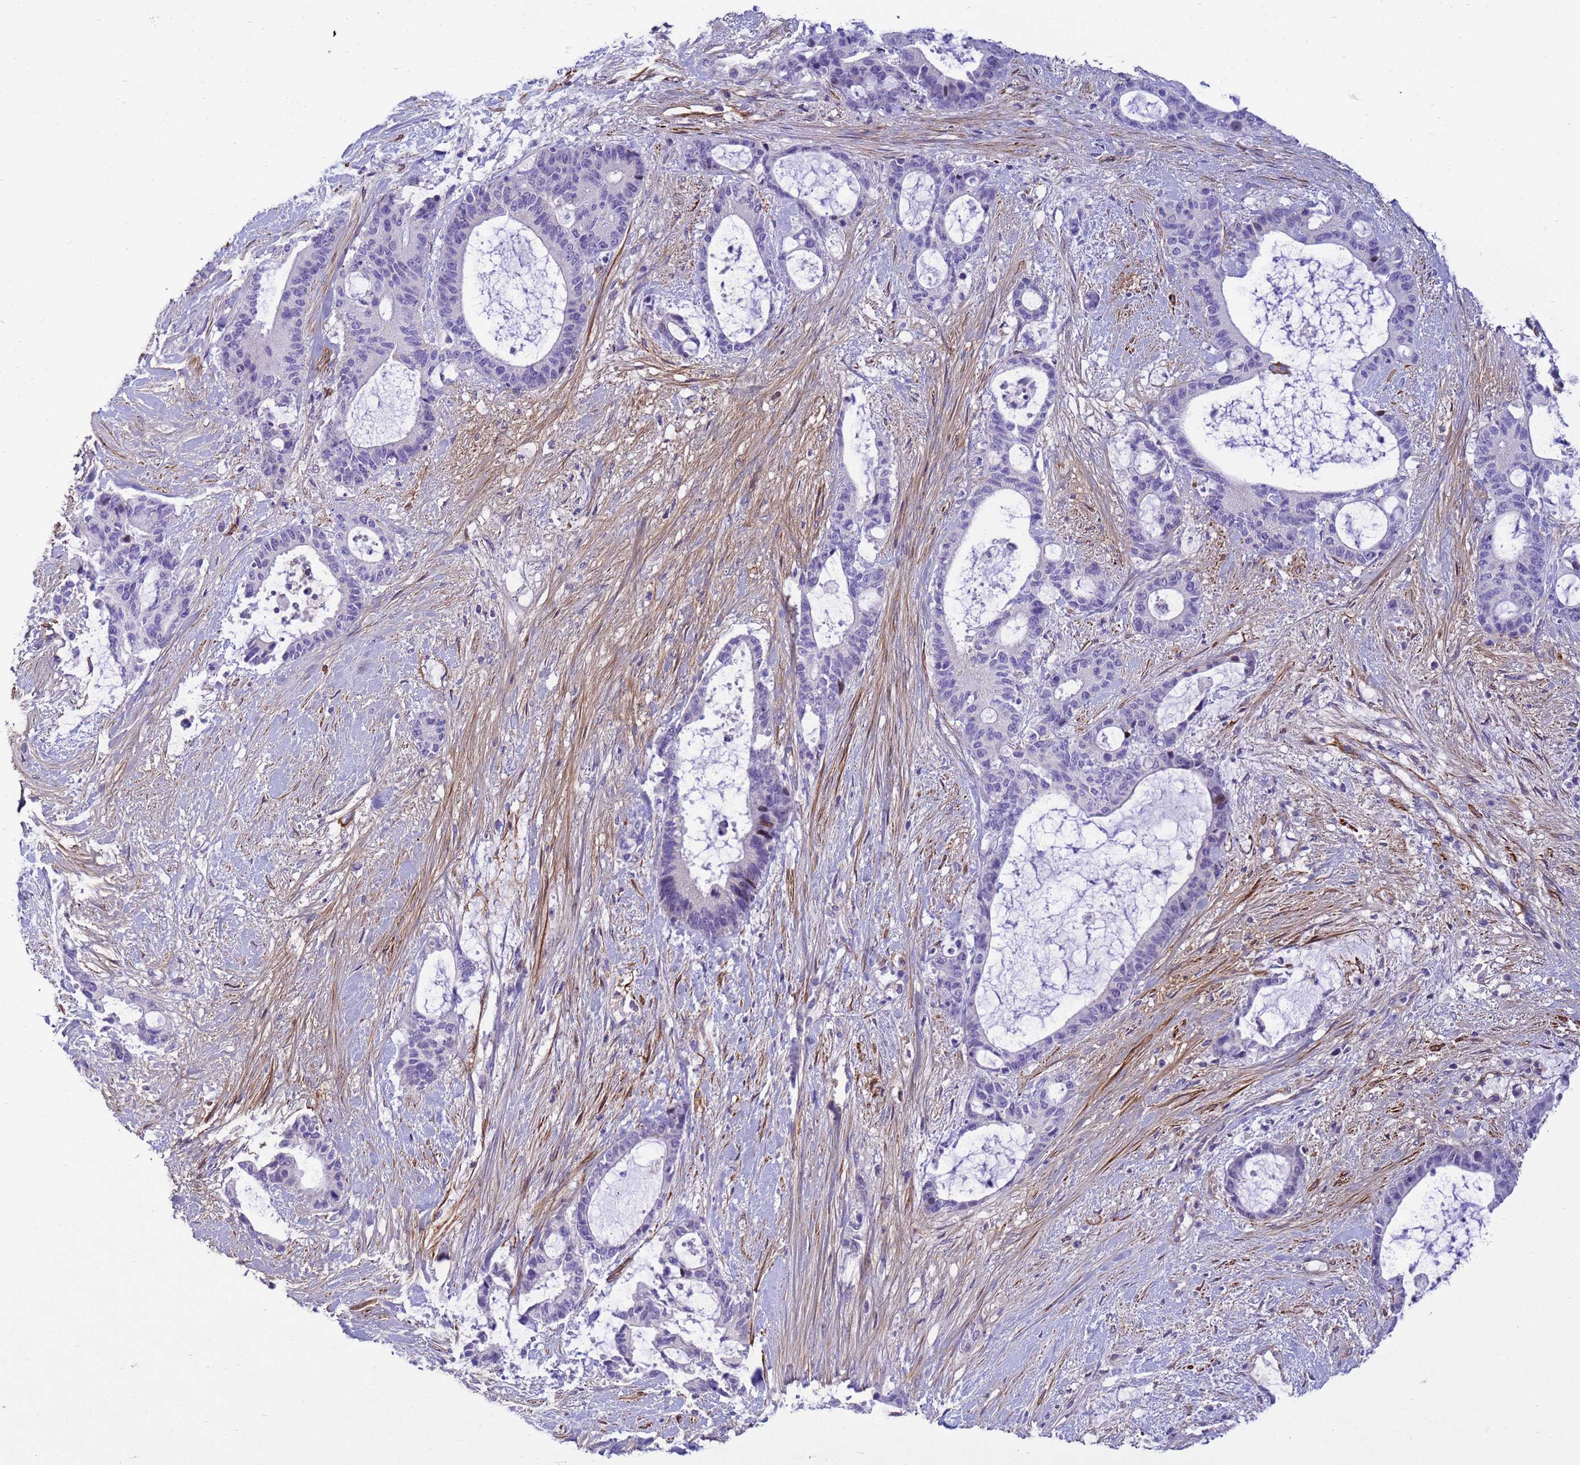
{"staining": {"intensity": "negative", "quantity": "none", "location": "none"}, "tissue": "liver cancer", "cell_type": "Tumor cells", "image_type": "cancer", "snomed": [{"axis": "morphology", "description": "Normal tissue, NOS"}, {"axis": "morphology", "description": "Cholangiocarcinoma"}, {"axis": "topography", "description": "Liver"}, {"axis": "topography", "description": "Peripheral nerve tissue"}], "caption": "Immunohistochemical staining of human liver cancer (cholangiocarcinoma) reveals no significant staining in tumor cells.", "gene": "P2RX7", "patient": {"sex": "female", "age": 73}}